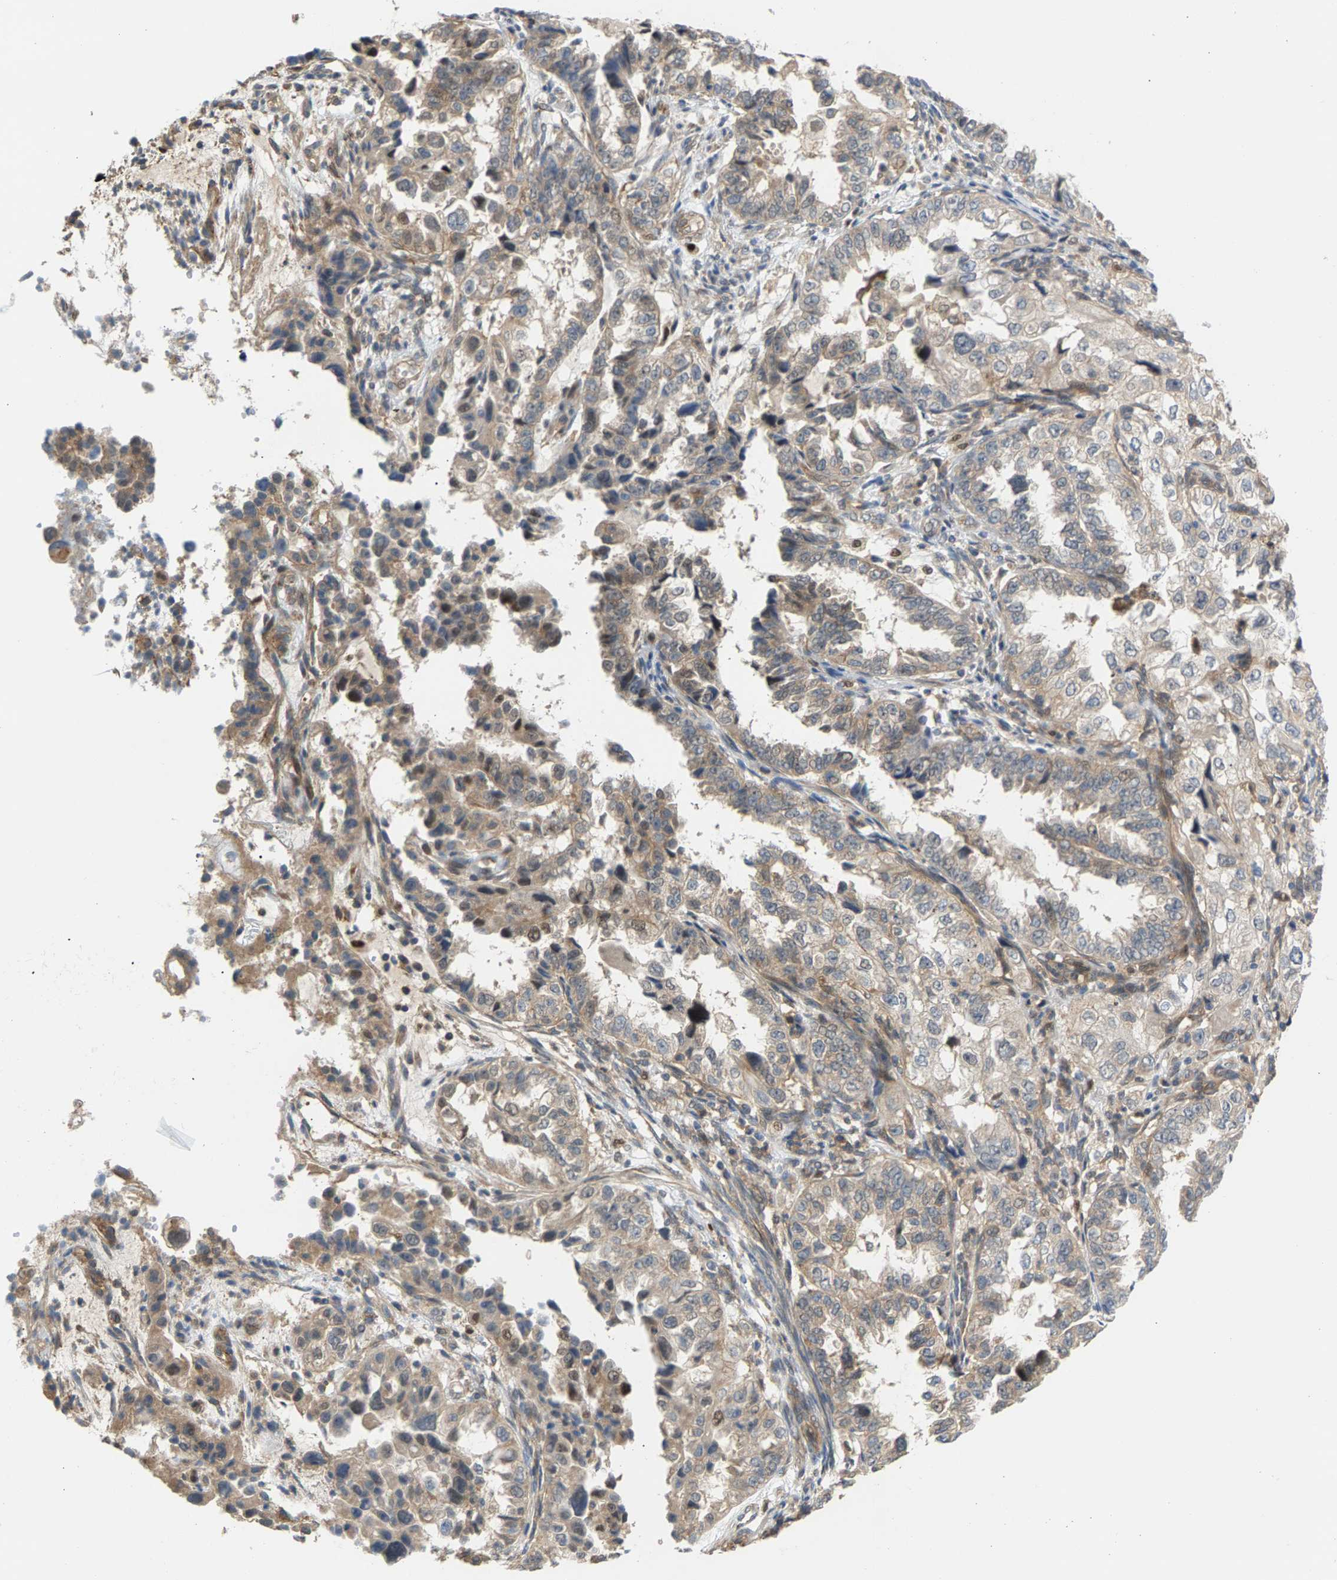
{"staining": {"intensity": "weak", "quantity": "25%-75%", "location": "cytoplasmic/membranous"}, "tissue": "endometrial cancer", "cell_type": "Tumor cells", "image_type": "cancer", "snomed": [{"axis": "morphology", "description": "Adenocarcinoma, NOS"}, {"axis": "topography", "description": "Endometrium"}], "caption": "IHC photomicrograph of neoplastic tissue: human endometrial cancer stained using immunohistochemistry shows low levels of weak protein expression localized specifically in the cytoplasmic/membranous of tumor cells, appearing as a cytoplasmic/membranous brown color.", "gene": "KRTAP27-1", "patient": {"sex": "female", "age": 85}}